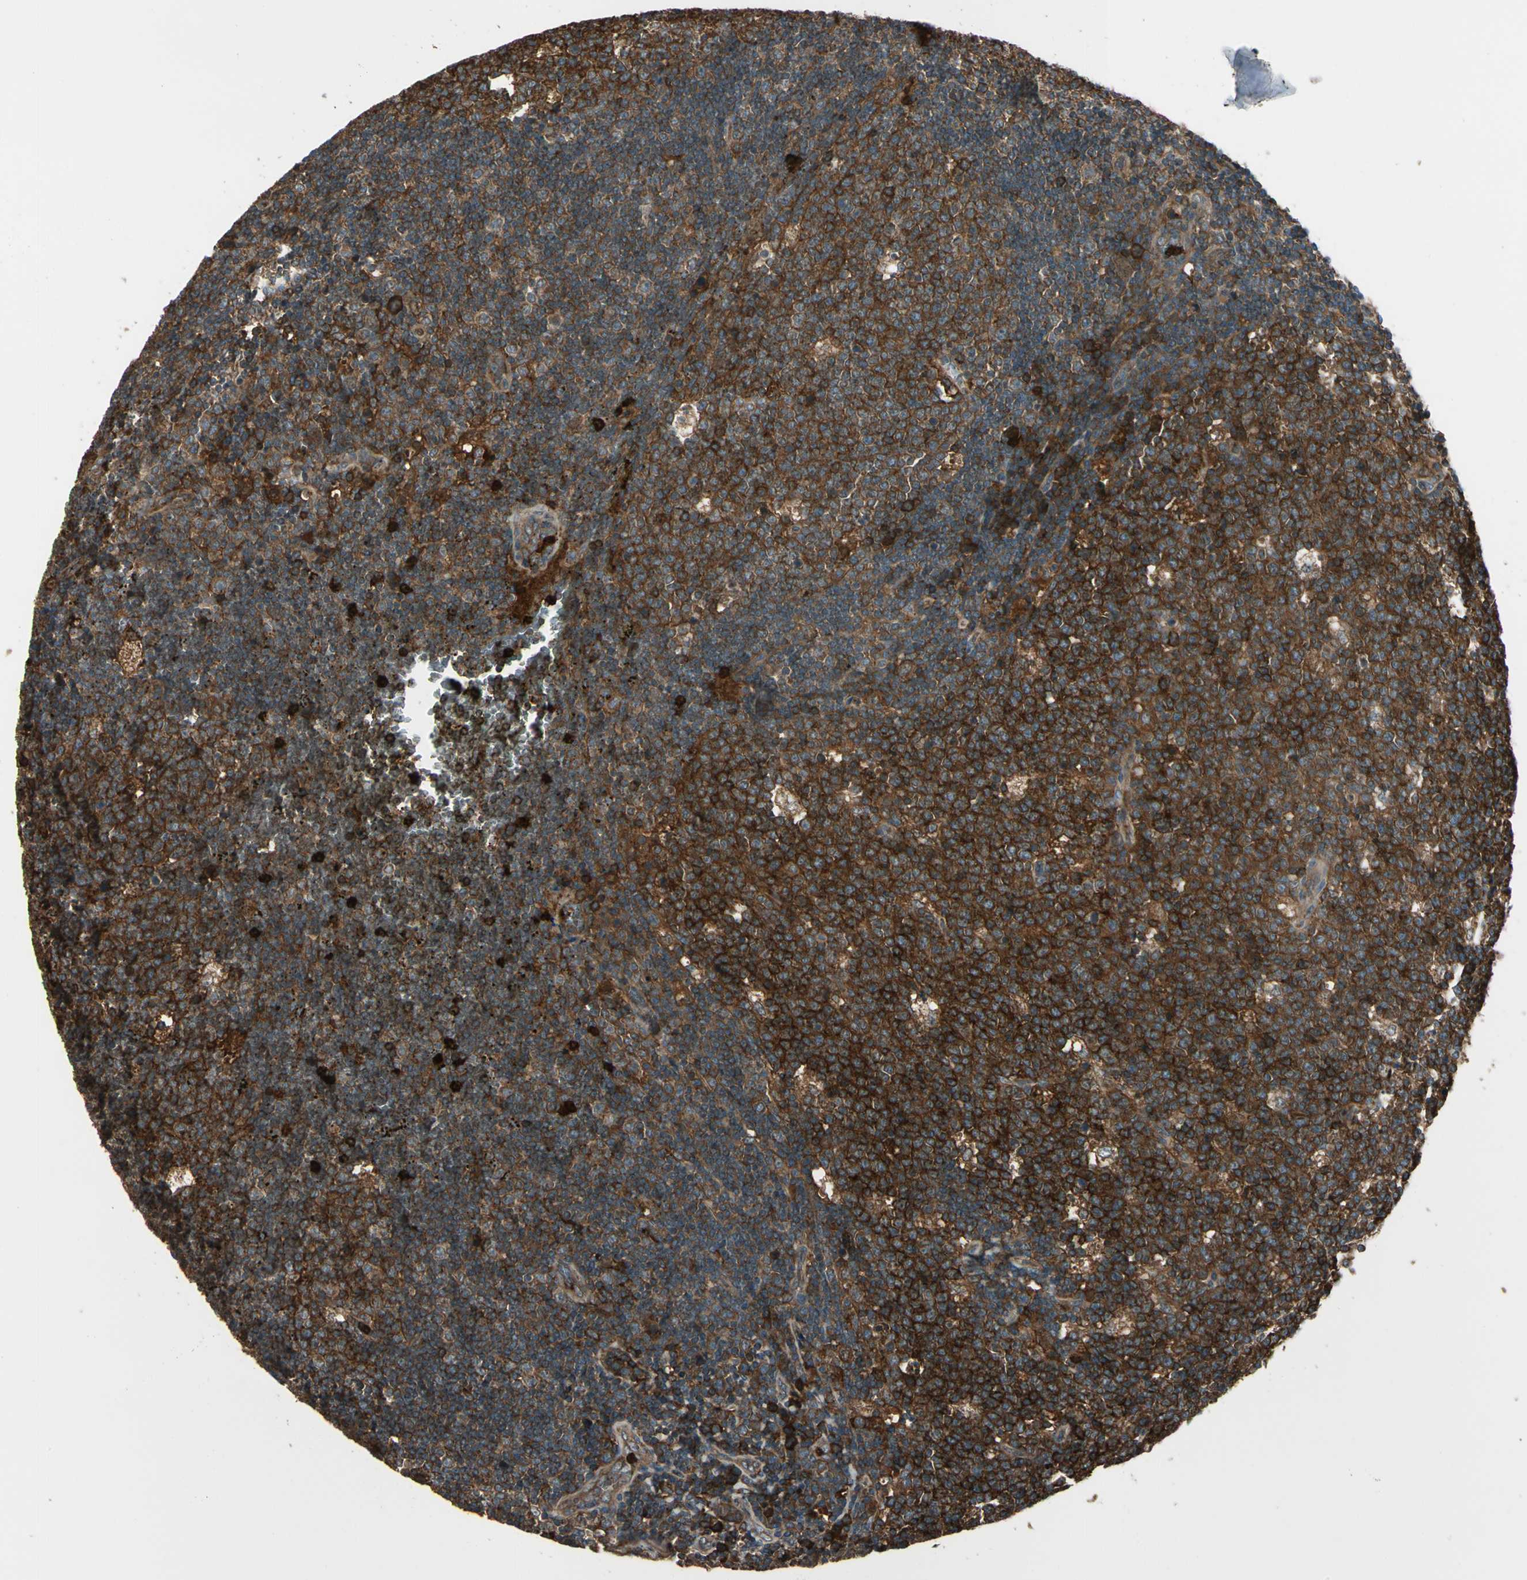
{"staining": {"intensity": "strong", "quantity": ">75%", "location": "cytoplasmic/membranous"}, "tissue": "lymph node", "cell_type": "Germinal center cells", "image_type": "normal", "snomed": [{"axis": "morphology", "description": "Normal tissue, NOS"}, {"axis": "topography", "description": "Lymph node"}, {"axis": "topography", "description": "Salivary gland"}], "caption": "Immunohistochemical staining of normal lymph node exhibits high levels of strong cytoplasmic/membranous positivity in about >75% of germinal center cells. Nuclei are stained in blue.", "gene": "STX11", "patient": {"sex": "male", "age": 8}}